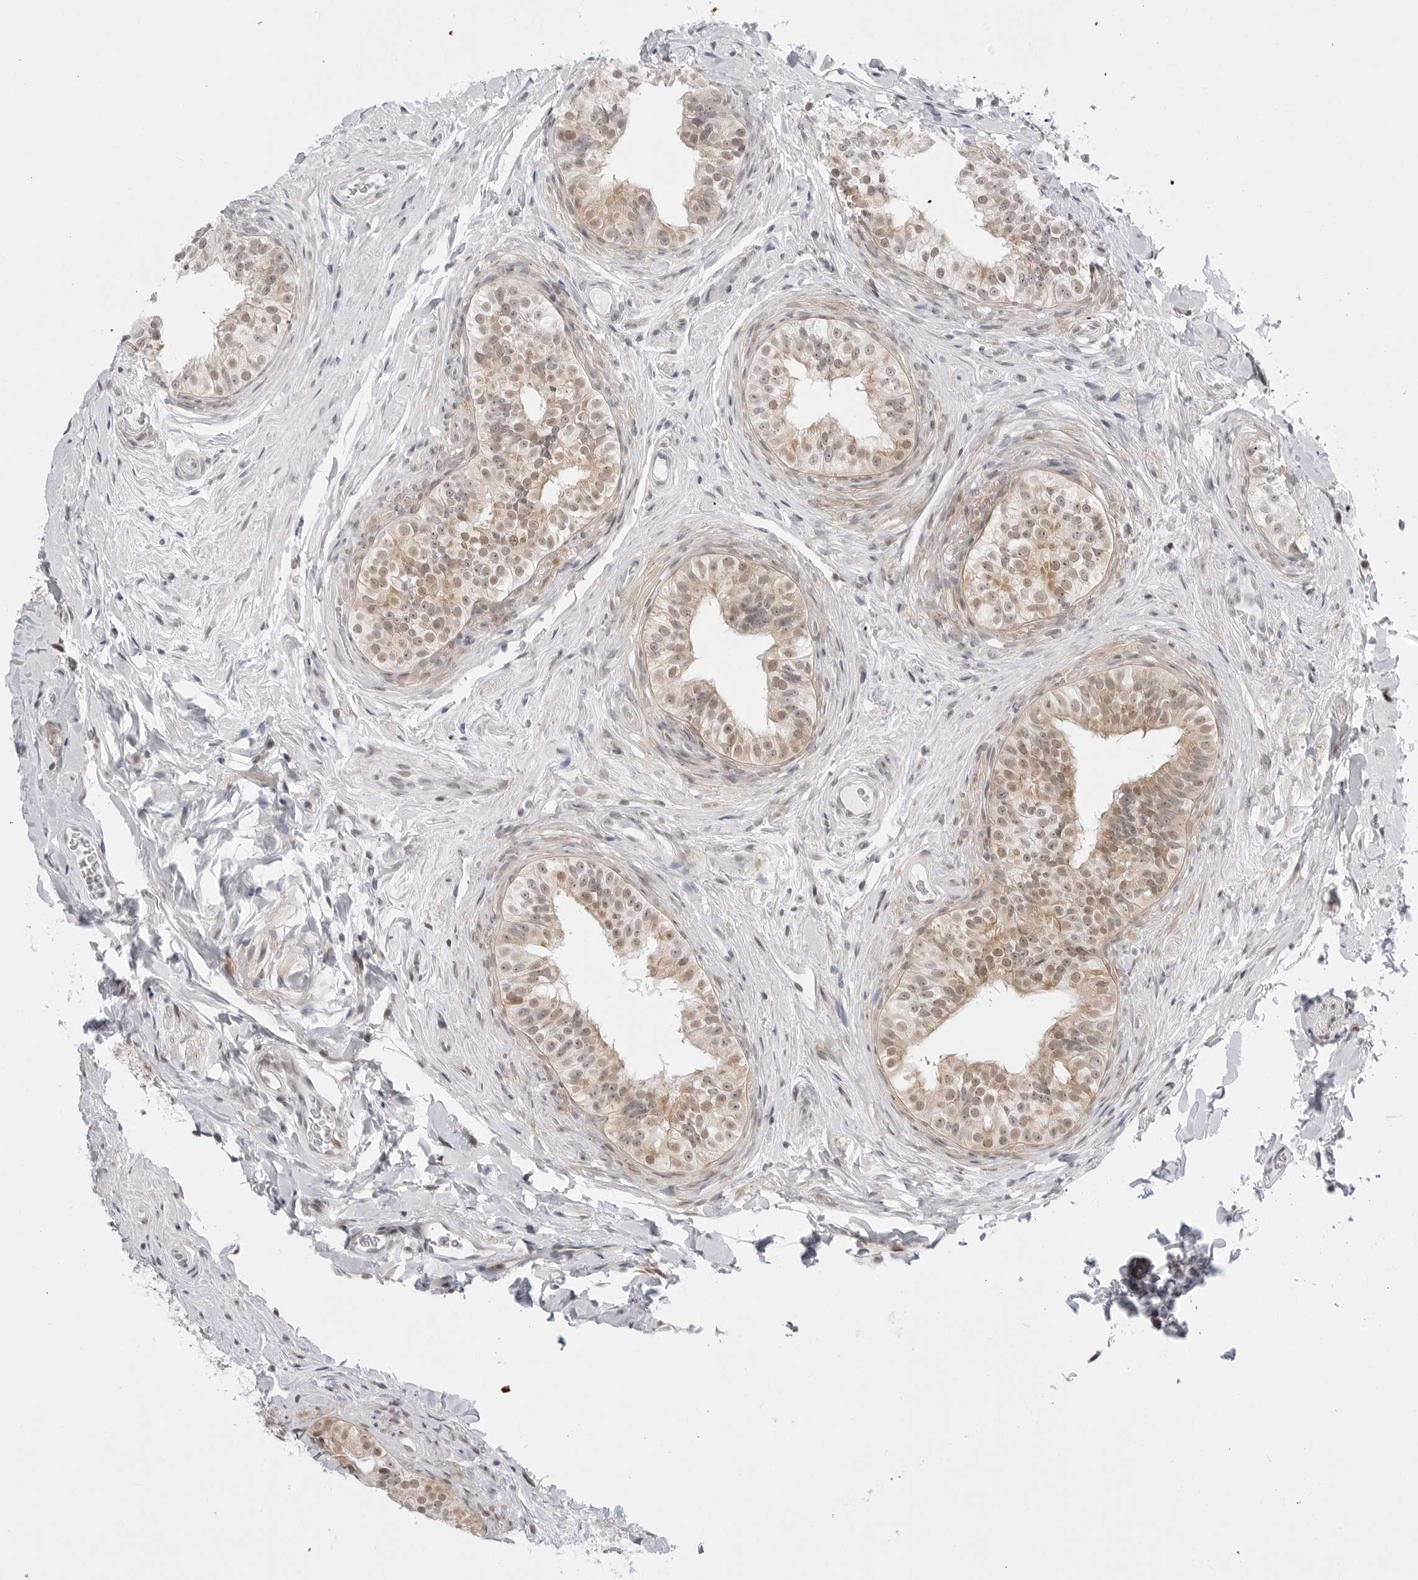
{"staining": {"intensity": "weak", "quantity": "25%-75%", "location": "cytoplasmic/membranous,nuclear"}, "tissue": "epididymis", "cell_type": "Glandular cells", "image_type": "normal", "snomed": [{"axis": "morphology", "description": "Normal tissue, NOS"}, {"axis": "topography", "description": "Epididymis"}], "caption": "DAB (3,3'-diaminobenzidine) immunohistochemical staining of normal epididymis demonstrates weak cytoplasmic/membranous,nuclear protein staining in about 25%-75% of glandular cells.", "gene": "PPP2R5C", "patient": {"sex": "male", "age": 49}}